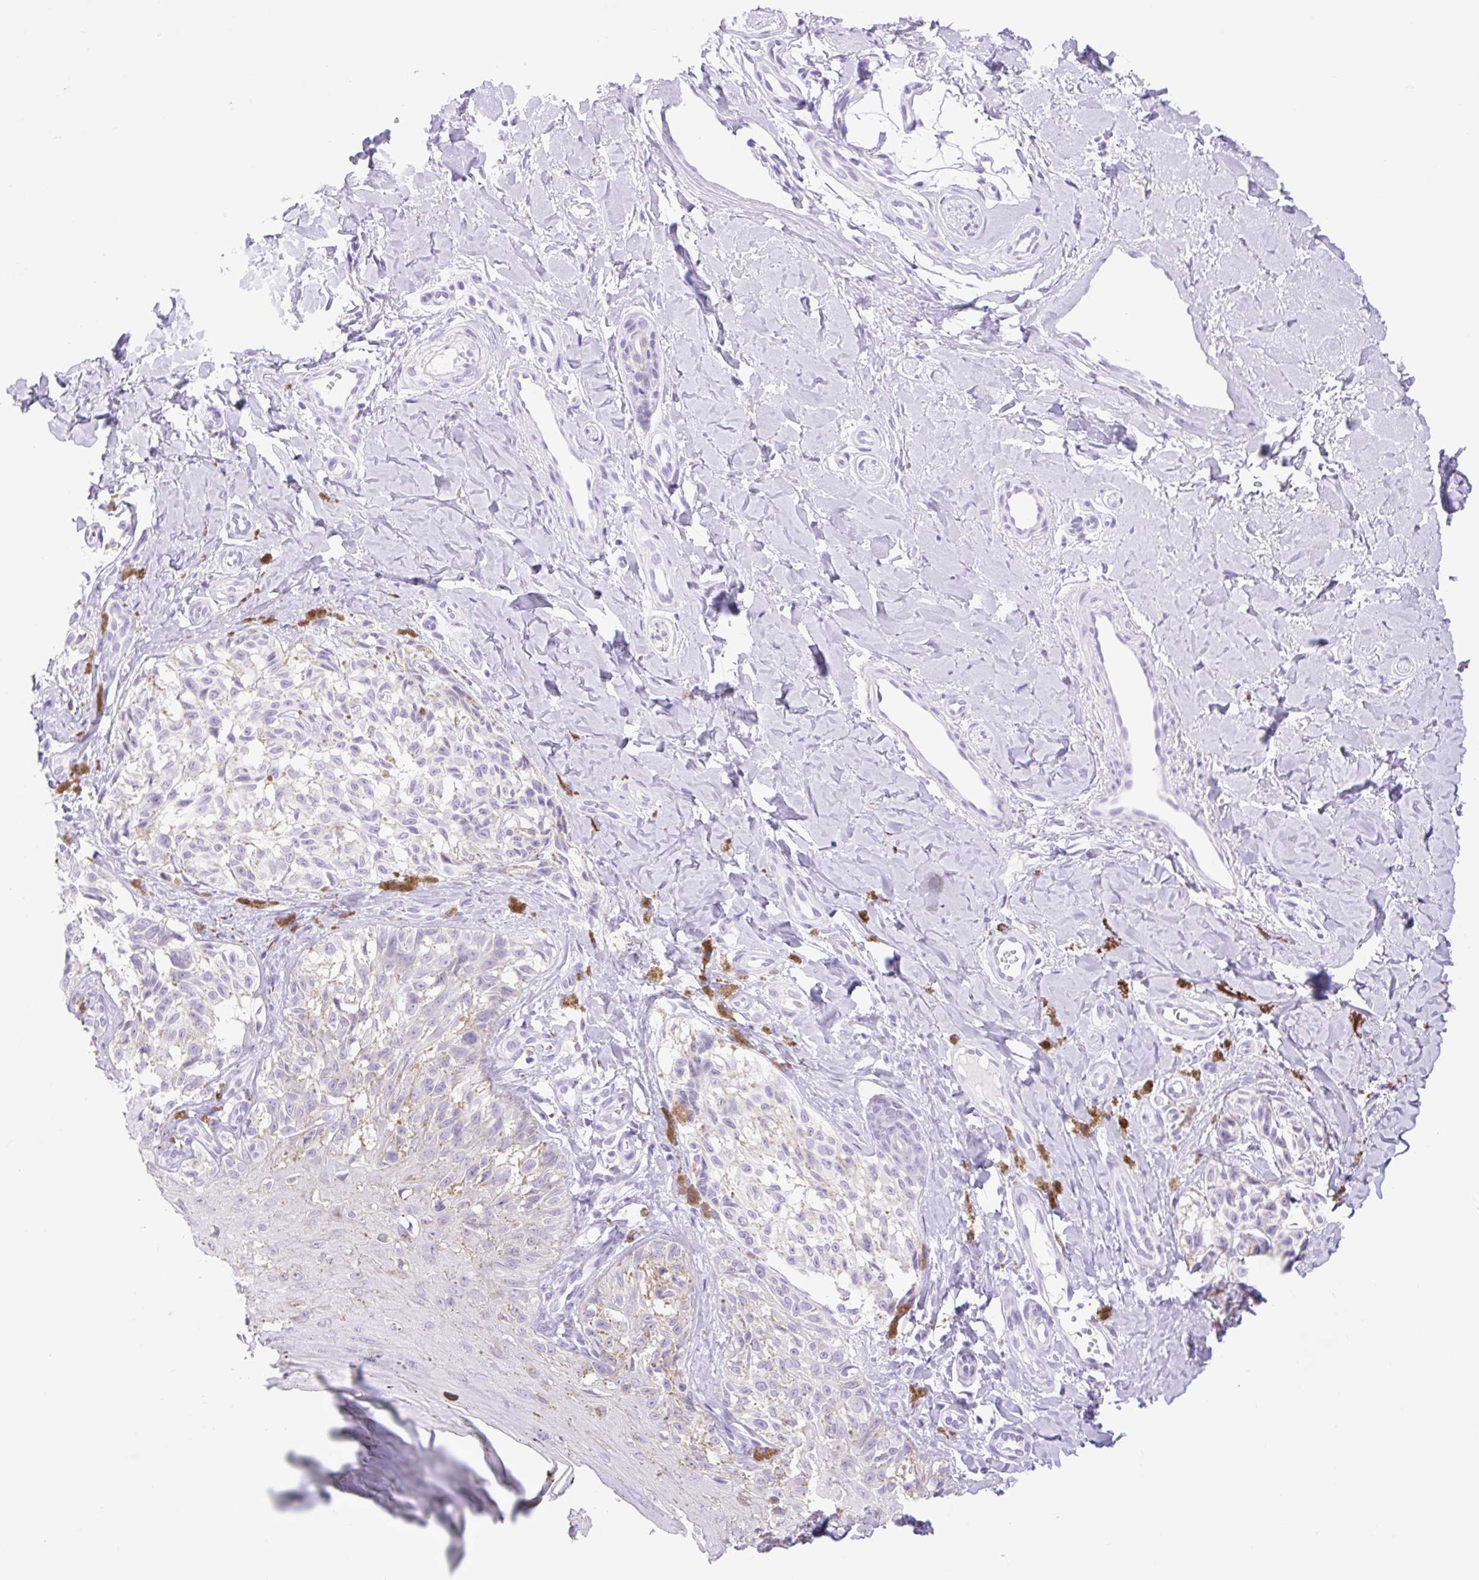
{"staining": {"intensity": "negative", "quantity": "none", "location": "none"}, "tissue": "melanoma", "cell_type": "Tumor cells", "image_type": "cancer", "snomed": [{"axis": "morphology", "description": "Malignant melanoma, NOS"}, {"axis": "topography", "description": "Skin"}], "caption": "Malignant melanoma was stained to show a protein in brown. There is no significant expression in tumor cells.", "gene": "SLC25A40", "patient": {"sex": "female", "age": 65}}